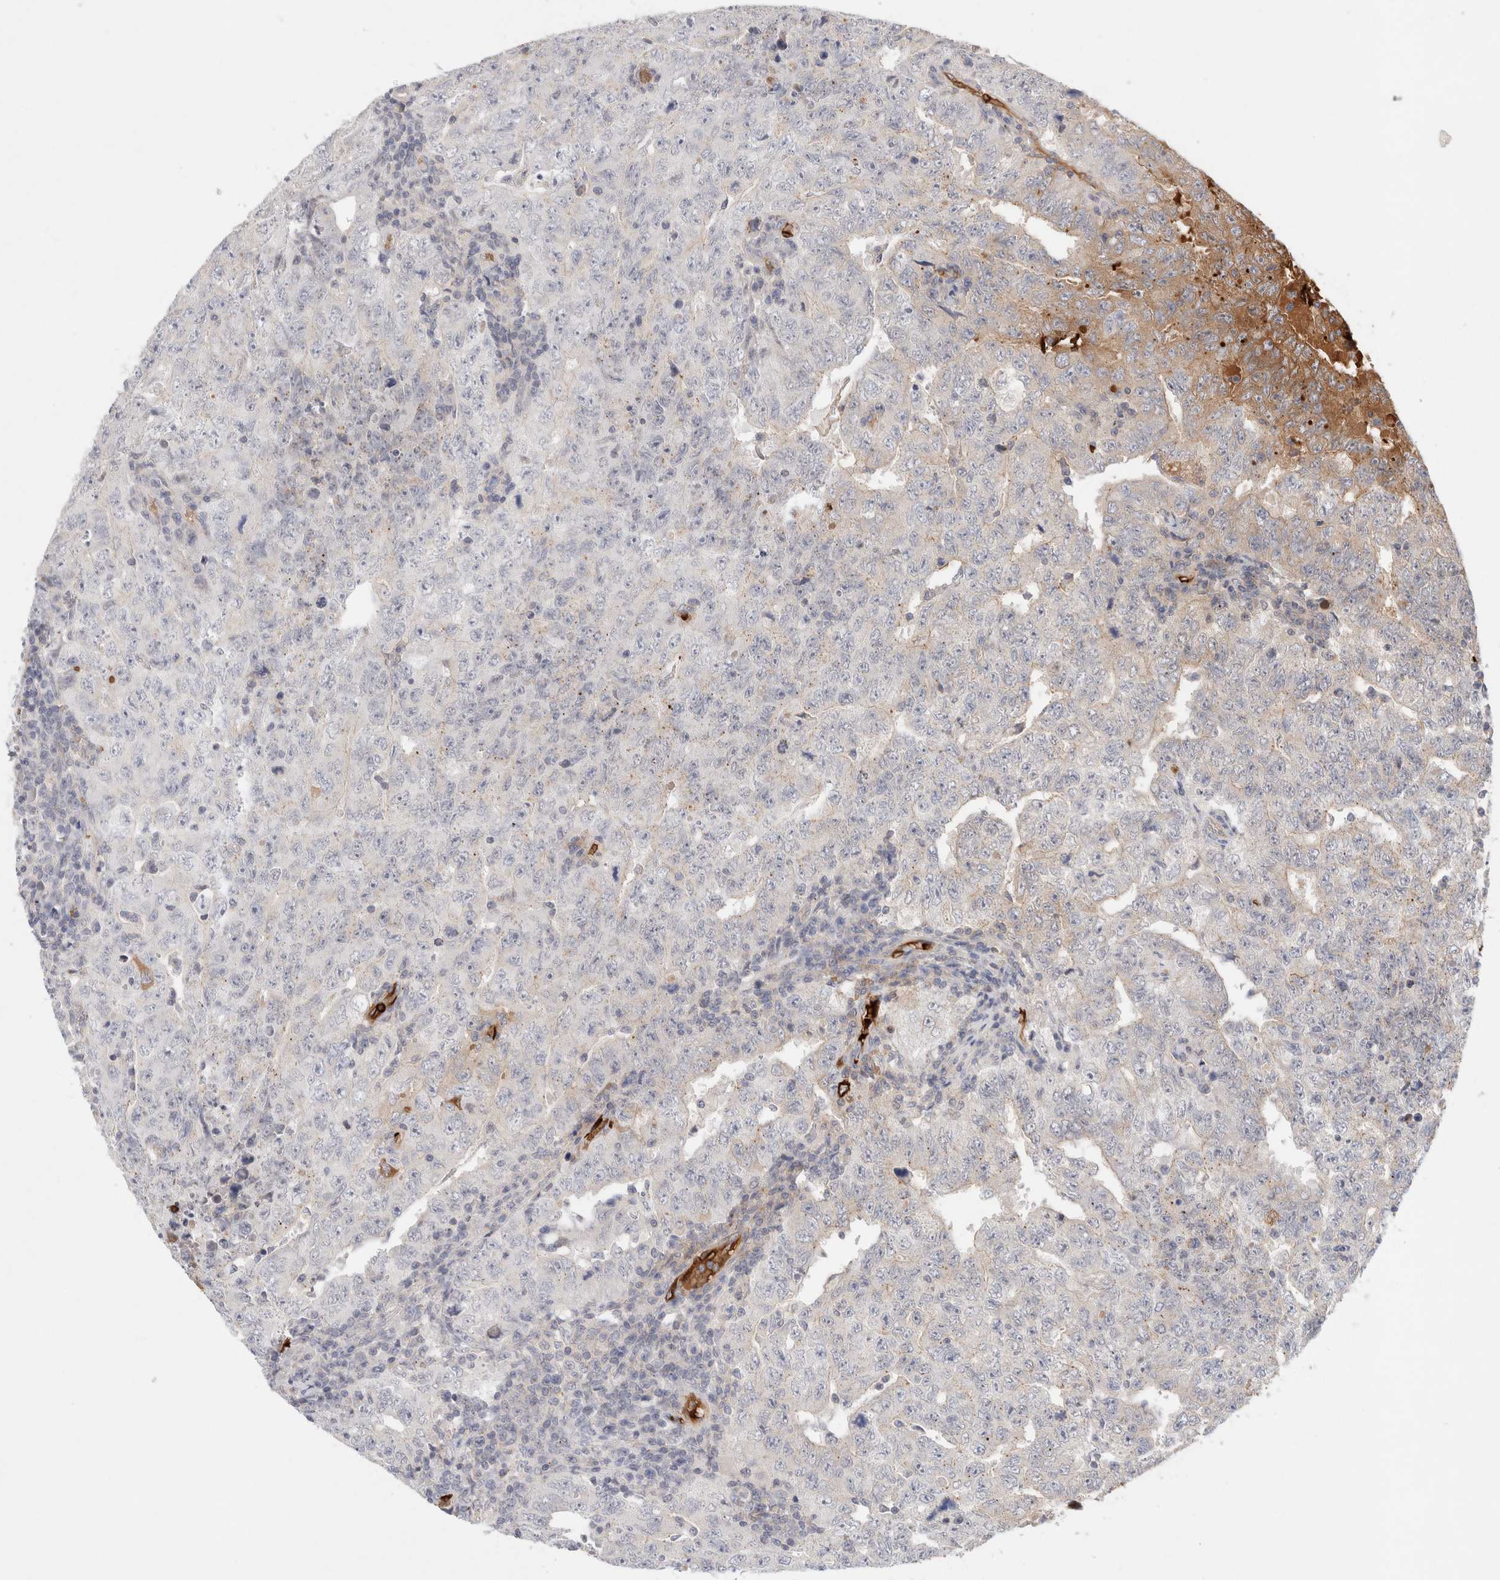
{"staining": {"intensity": "moderate", "quantity": "<25%", "location": "cytoplasmic/membranous"}, "tissue": "testis cancer", "cell_type": "Tumor cells", "image_type": "cancer", "snomed": [{"axis": "morphology", "description": "Carcinoma, Embryonal, NOS"}, {"axis": "topography", "description": "Testis"}], "caption": "DAB immunohistochemical staining of human testis embryonal carcinoma displays moderate cytoplasmic/membranous protein positivity in approximately <25% of tumor cells.", "gene": "MST1", "patient": {"sex": "male", "age": 26}}